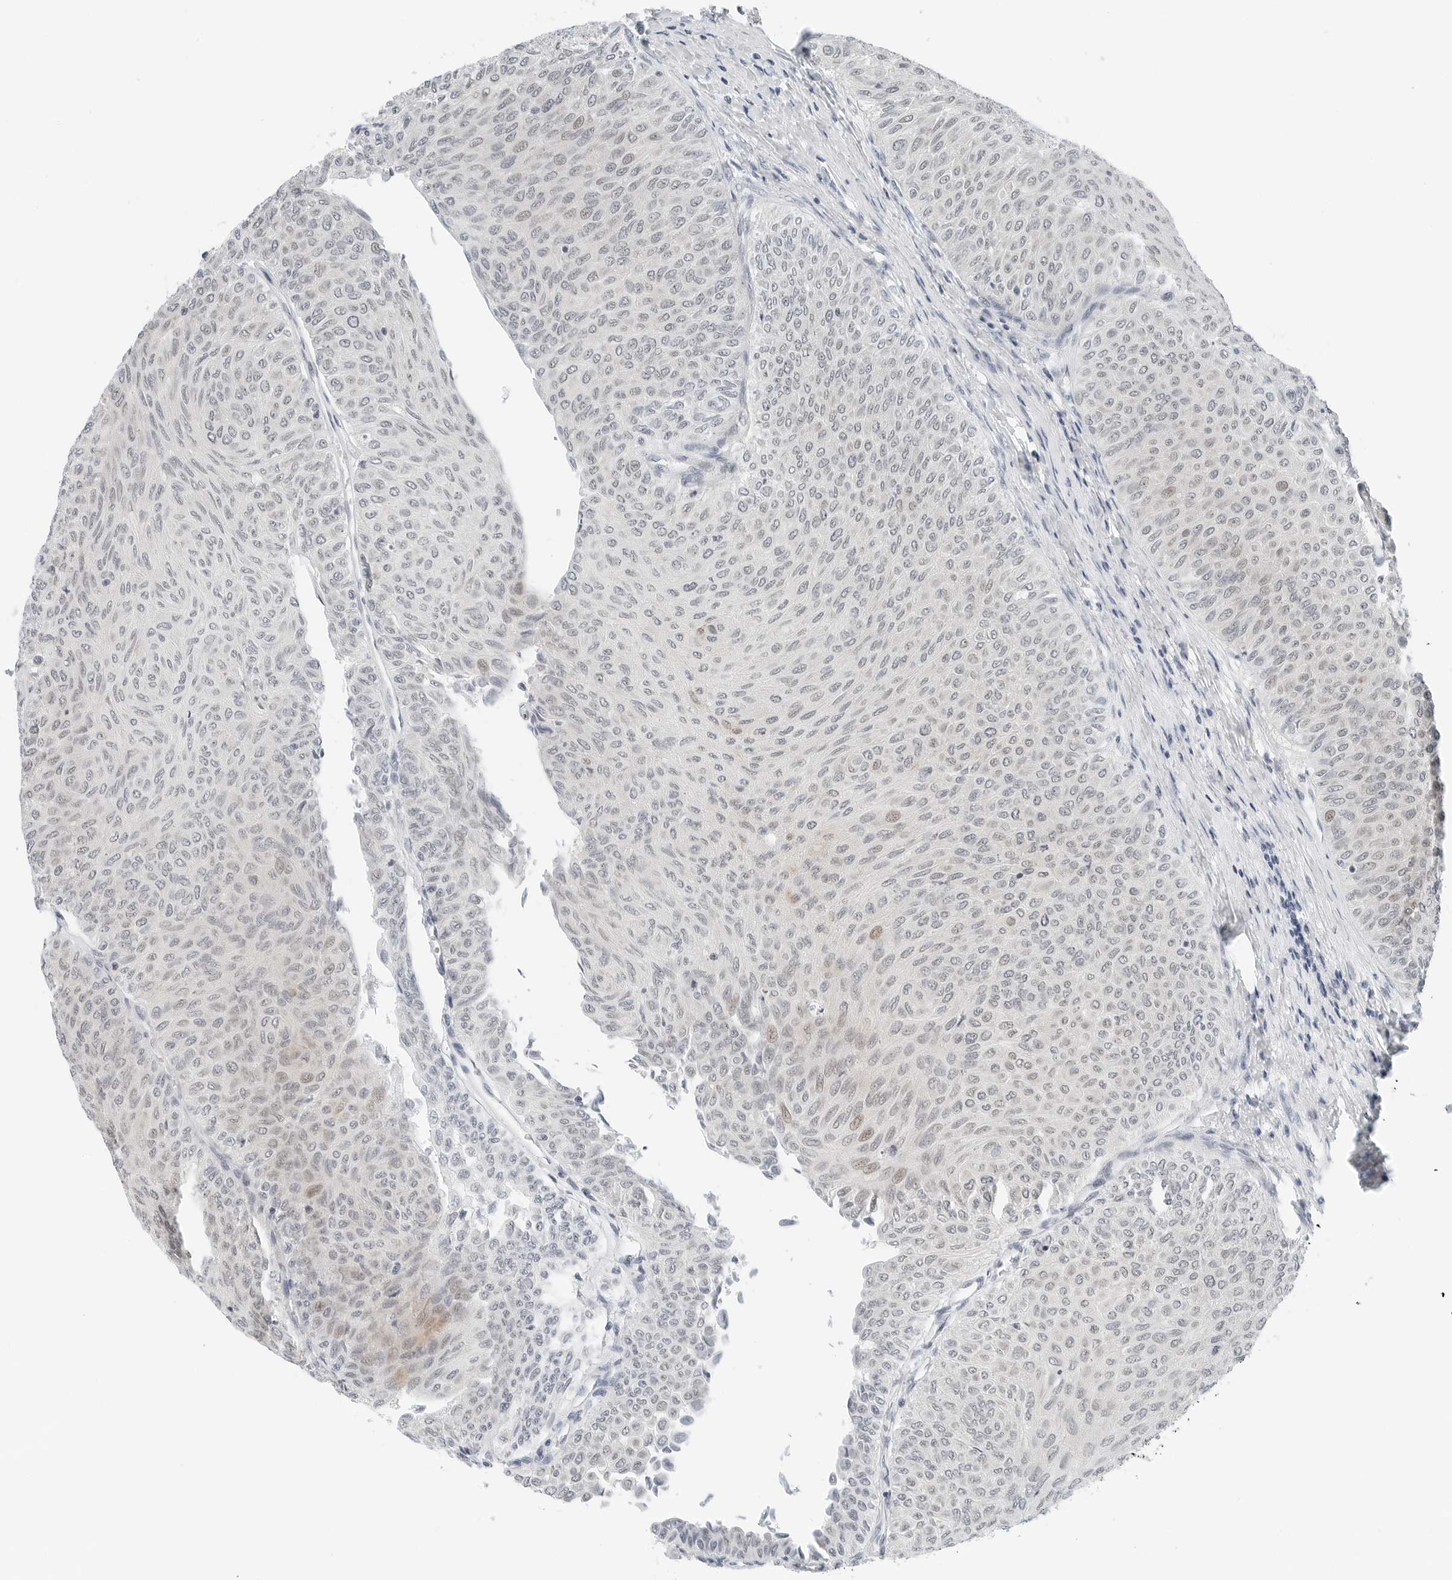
{"staining": {"intensity": "weak", "quantity": "<25%", "location": "nuclear"}, "tissue": "urothelial cancer", "cell_type": "Tumor cells", "image_type": "cancer", "snomed": [{"axis": "morphology", "description": "Urothelial carcinoma, Low grade"}, {"axis": "topography", "description": "Urinary bladder"}], "caption": "This histopathology image is of urothelial cancer stained with immunohistochemistry (IHC) to label a protein in brown with the nuclei are counter-stained blue. There is no staining in tumor cells.", "gene": "NTMT2", "patient": {"sex": "male", "age": 78}}